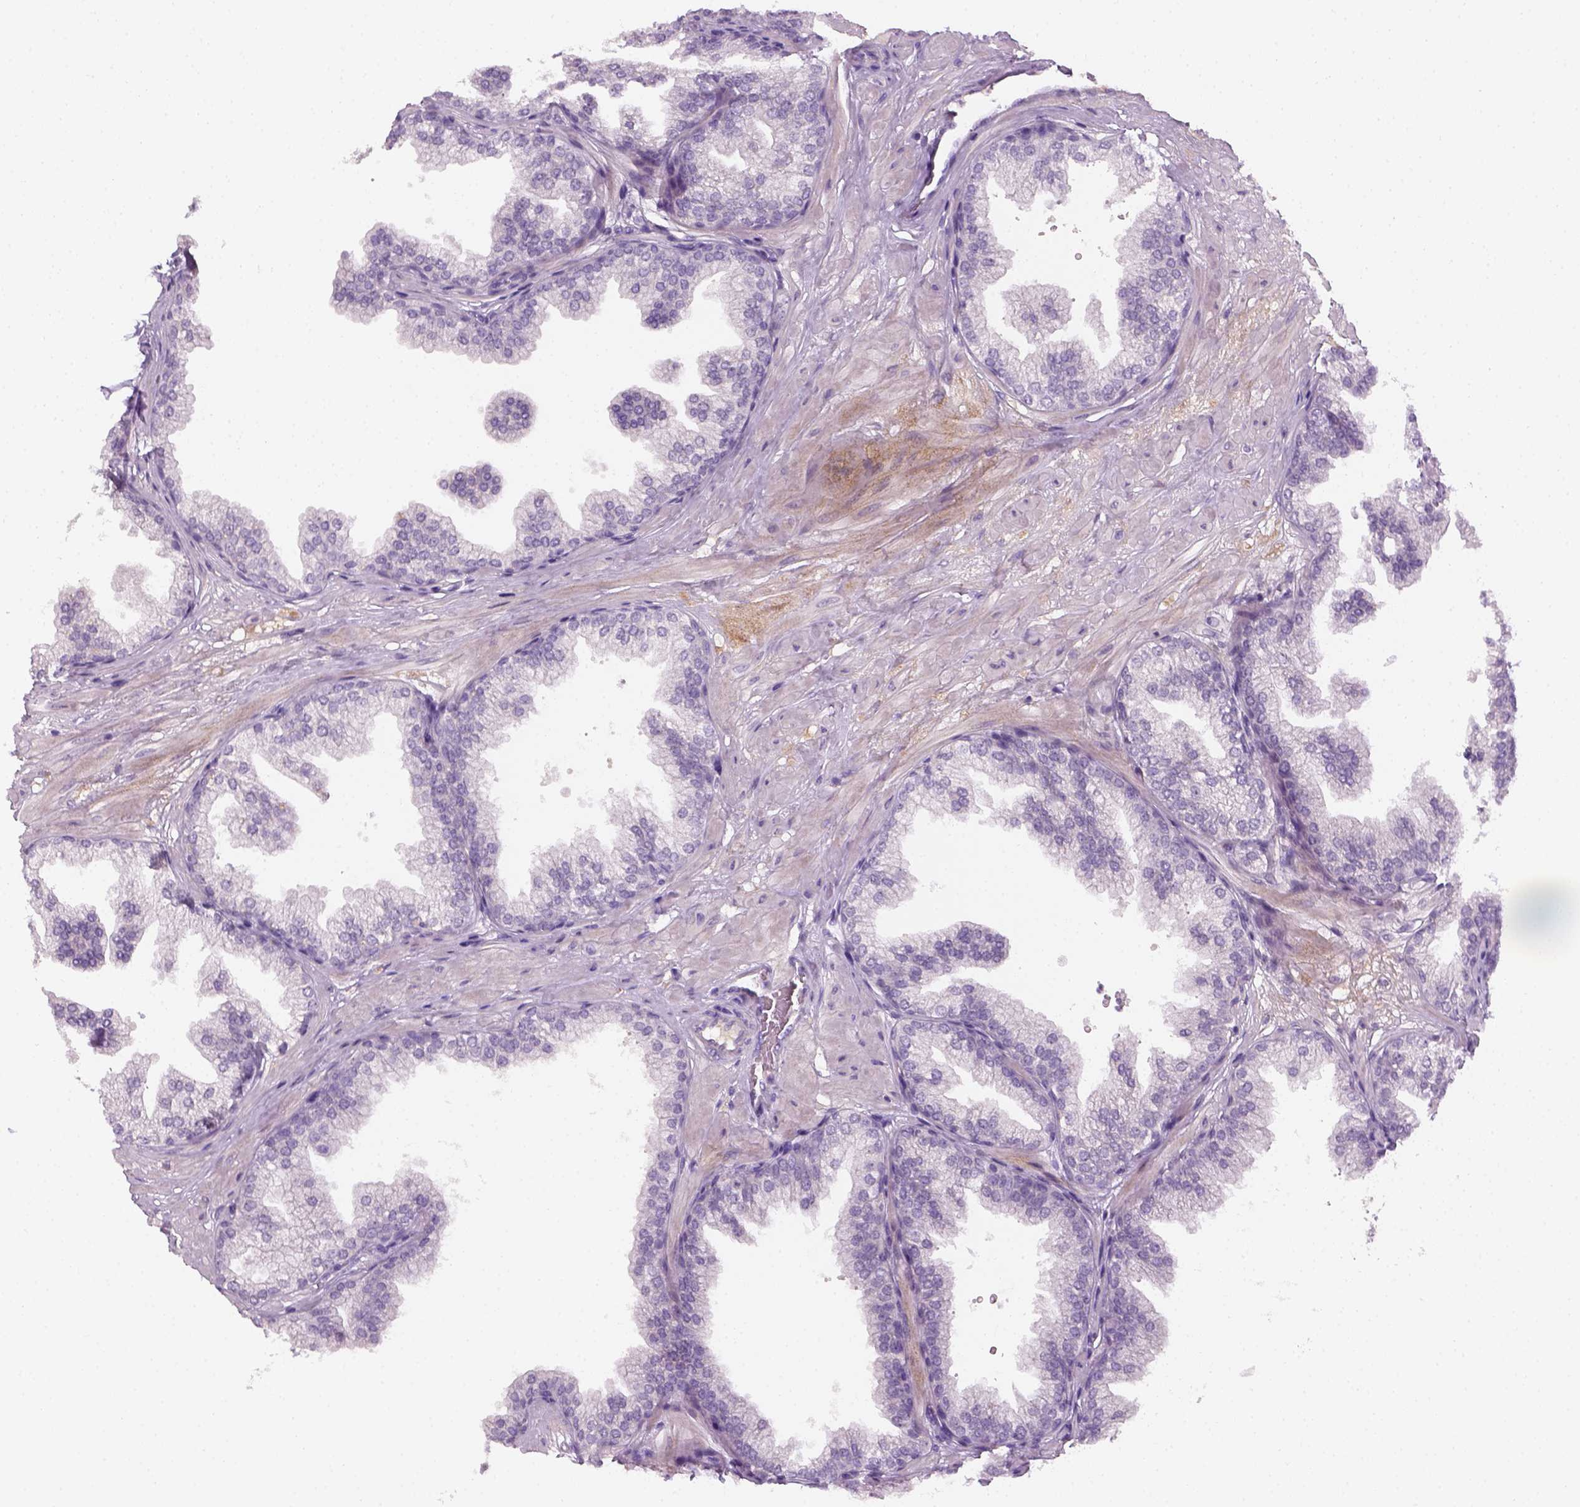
{"staining": {"intensity": "negative", "quantity": "none", "location": "none"}, "tissue": "prostate", "cell_type": "Glandular cells", "image_type": "normal", "snomed": [{"axis": "morphology", "description": "Normal tissue, NOS"}, {"axis": "topography", "description": "Prostate"}], "caption": "High magnification brightfield microscopy of benign prostate stained with DAB (brown) and counterstained with hematoxylin (blue): glandular cells show no significant positivity. Nuclei are stained in blue.", "gene": "GFI1B", "patient": {"sex": "male", "age": 37}}